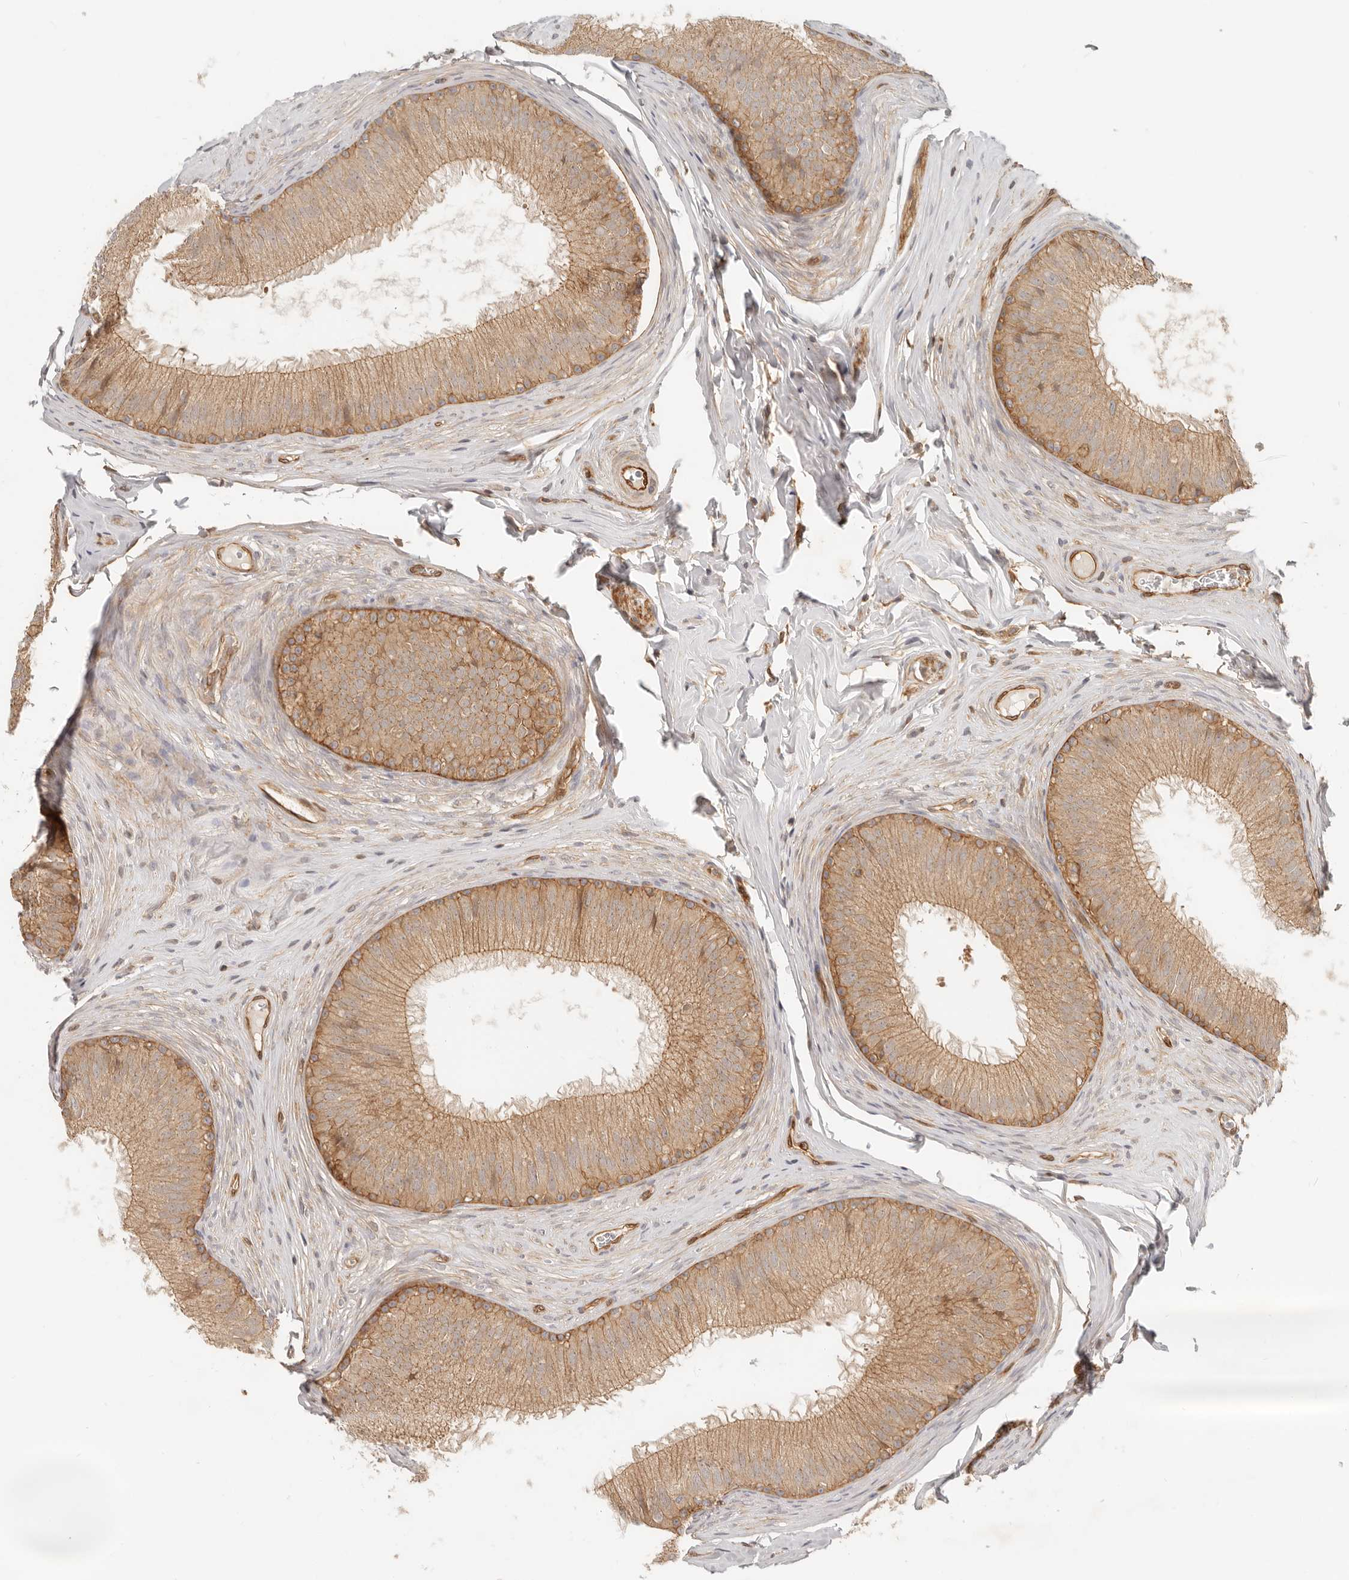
{"staining": {"intensity": "moderate", "quantity": ">75%", "location": "cytoplasmic/membranous"}, "tissue": "epididymis", "cell_type": "Glandular cells", "image_type": "normal", "snomed": [{"axis": "morphology", "description": "Normal tissue, NOS"}, {"axis": "topography", "description": "Epididymis"}], "caption": "DAB immunohistochemical staining of unremarkable human epididymis demonstrates moderate cytoplasmic/membranous protein staining in about >75% of glandular cells. Nuclei are stained in blue.", "gene": "UFSP1", "patient": {"sex": "male", "age": 32}}